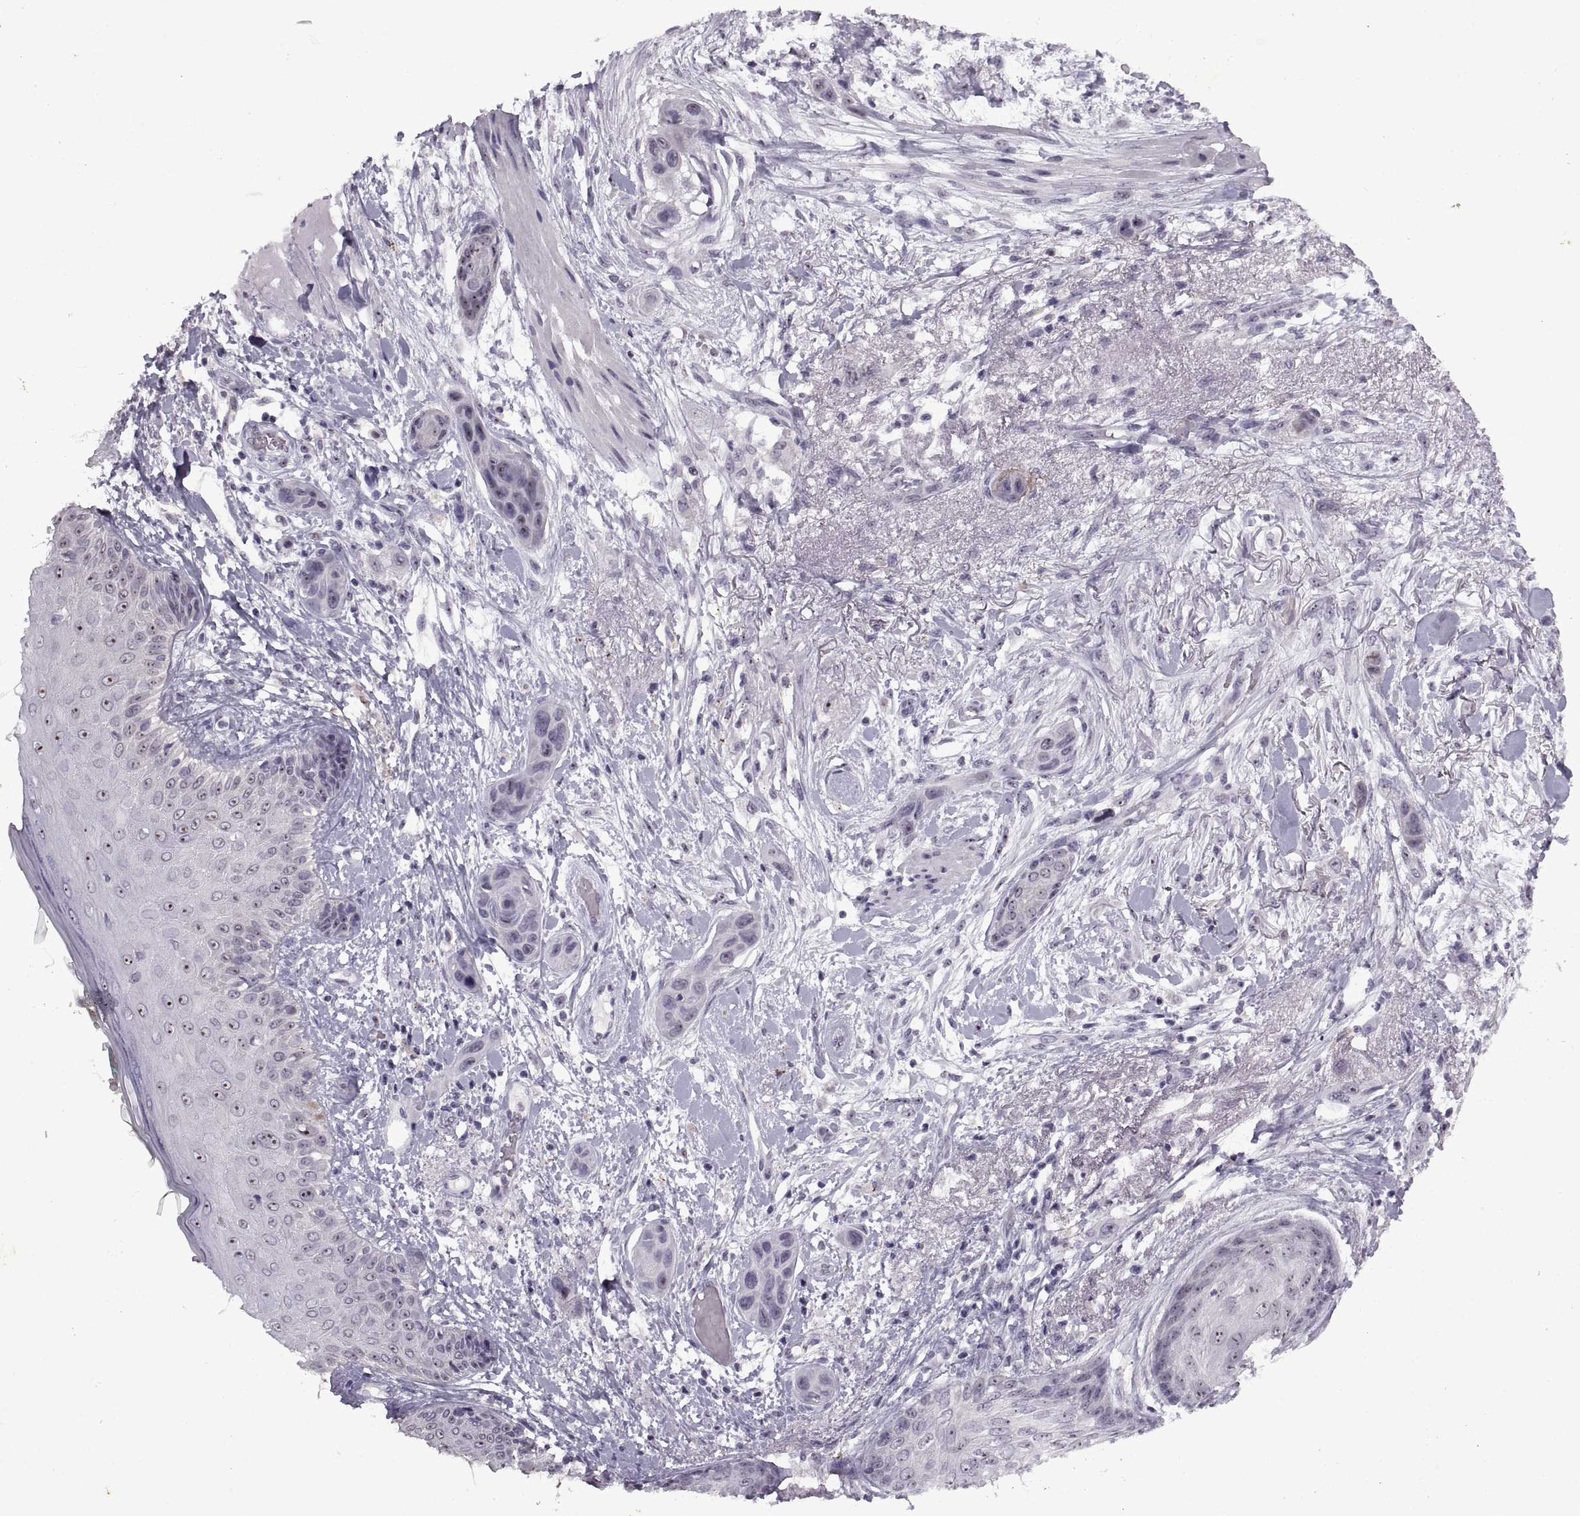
{"staining": {"intensity": "moderate", "quantity": "<25%", "location": "nuclear"}, "tissue": "skin cancer", "cell_type": "Tumor cells", "image_type": "cancer", "snomed": [{"axis": "morphology", "description": "Squamous cell carcinoma, NOS"}, {"axis": "topography", "description": "Skin"}], "caption": "DAB immunohistochemical staining of human skin cancer (squamous cell carcinoma) displays moderate nuclear protein expression in approximately <25% of tumor cells.", "gene": "SINHCAF", "patient": {"sex": "male", "age": 79}}